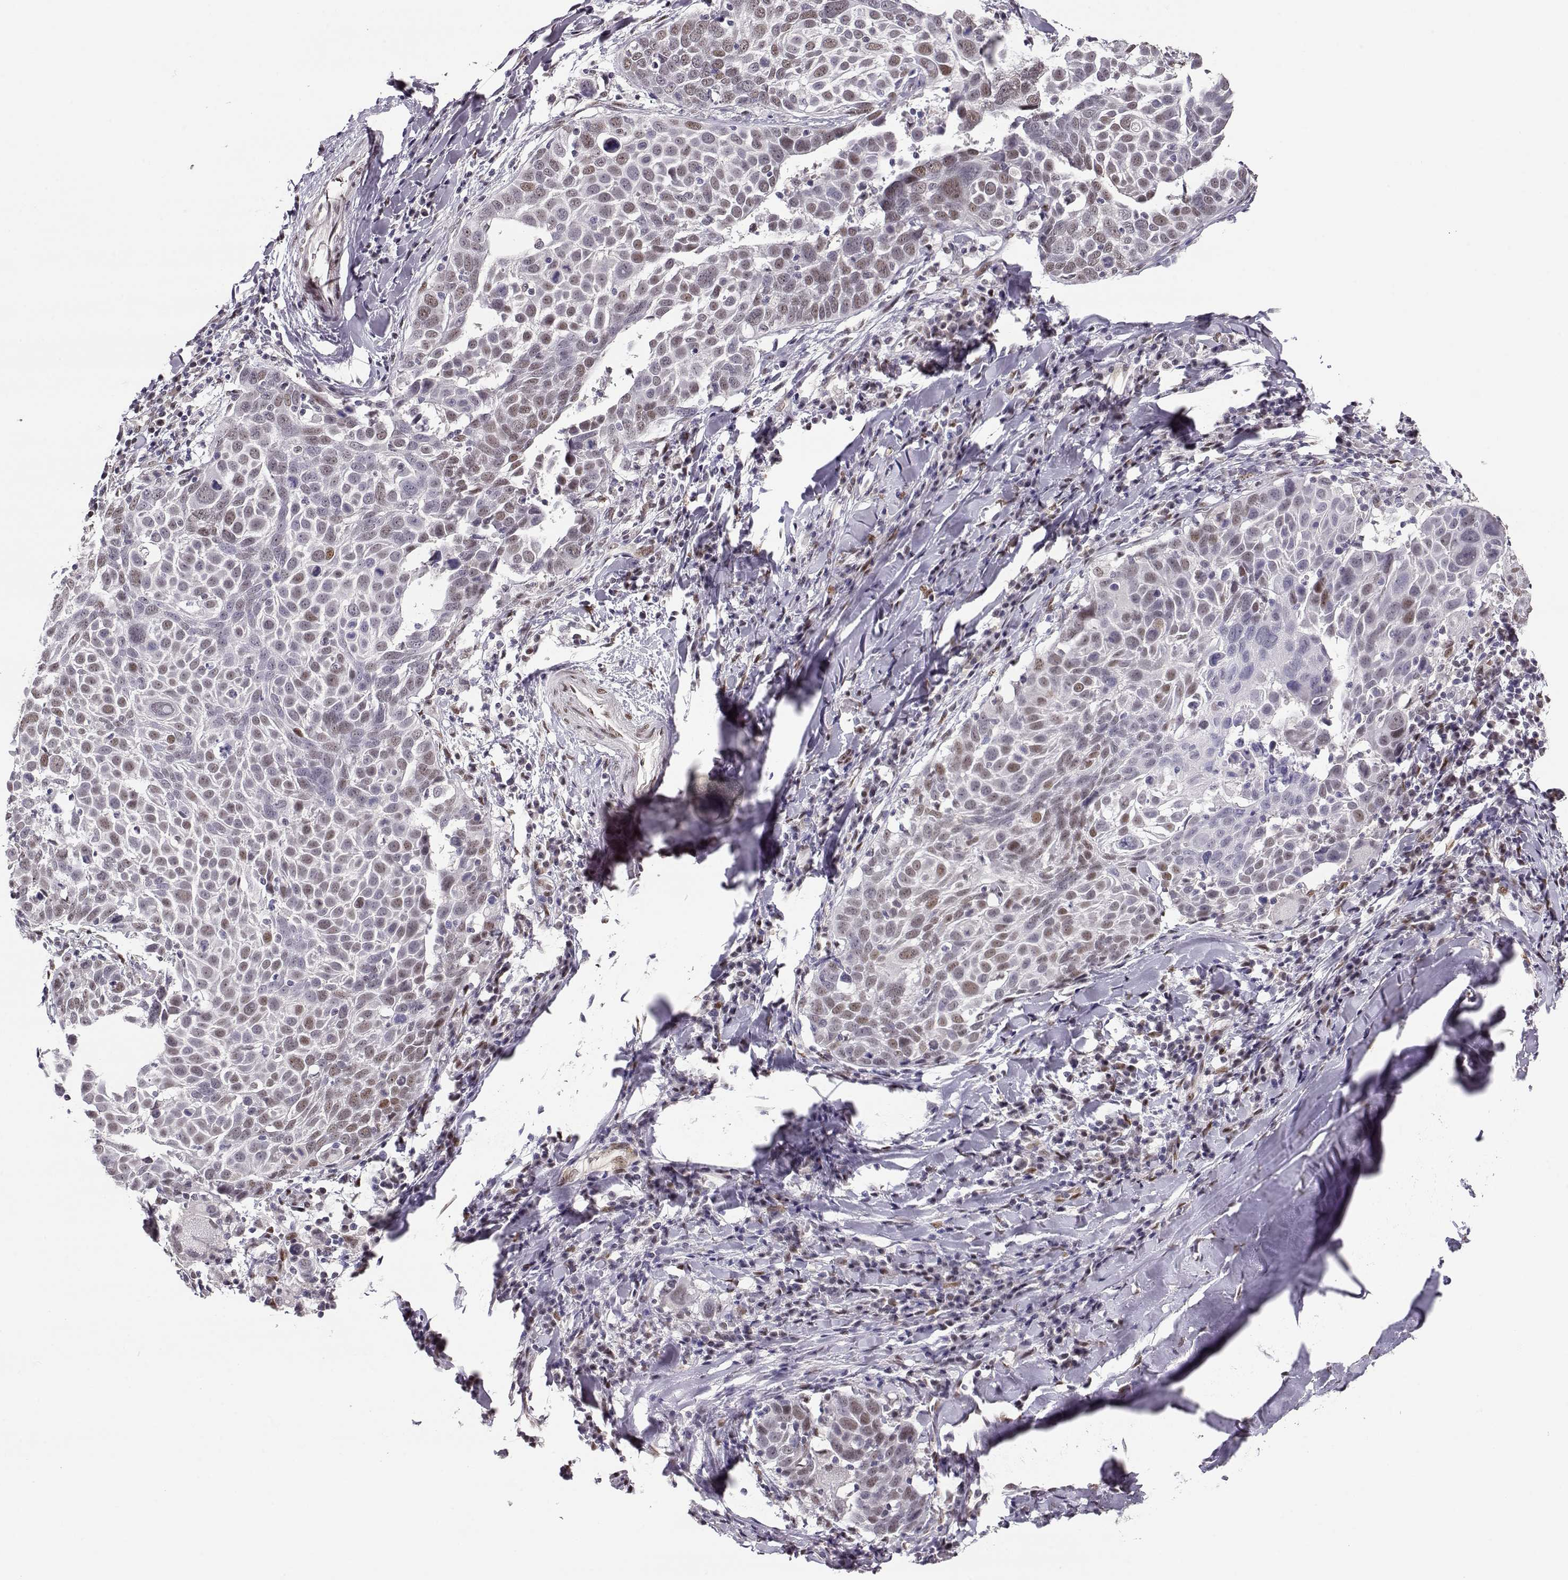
{"staining": {"intensity": "weak", "quantity": "25%-75%", "location": "nuclear"}, "tissue": "lung cancer", "cell_type": "Tumor cells", "image_type": "cancer", "snomed": [{"axis": "morphology", "description": "Squamous cell carcinoma, NOS"}, {"axis": "topography", "description": "Lung"}], "caption": "A brown stain shows weak nuclear staining of a protein in lung cancer tumor cells.", "gene": "POLI", "patient": {"sex": "male", "age": 57}}